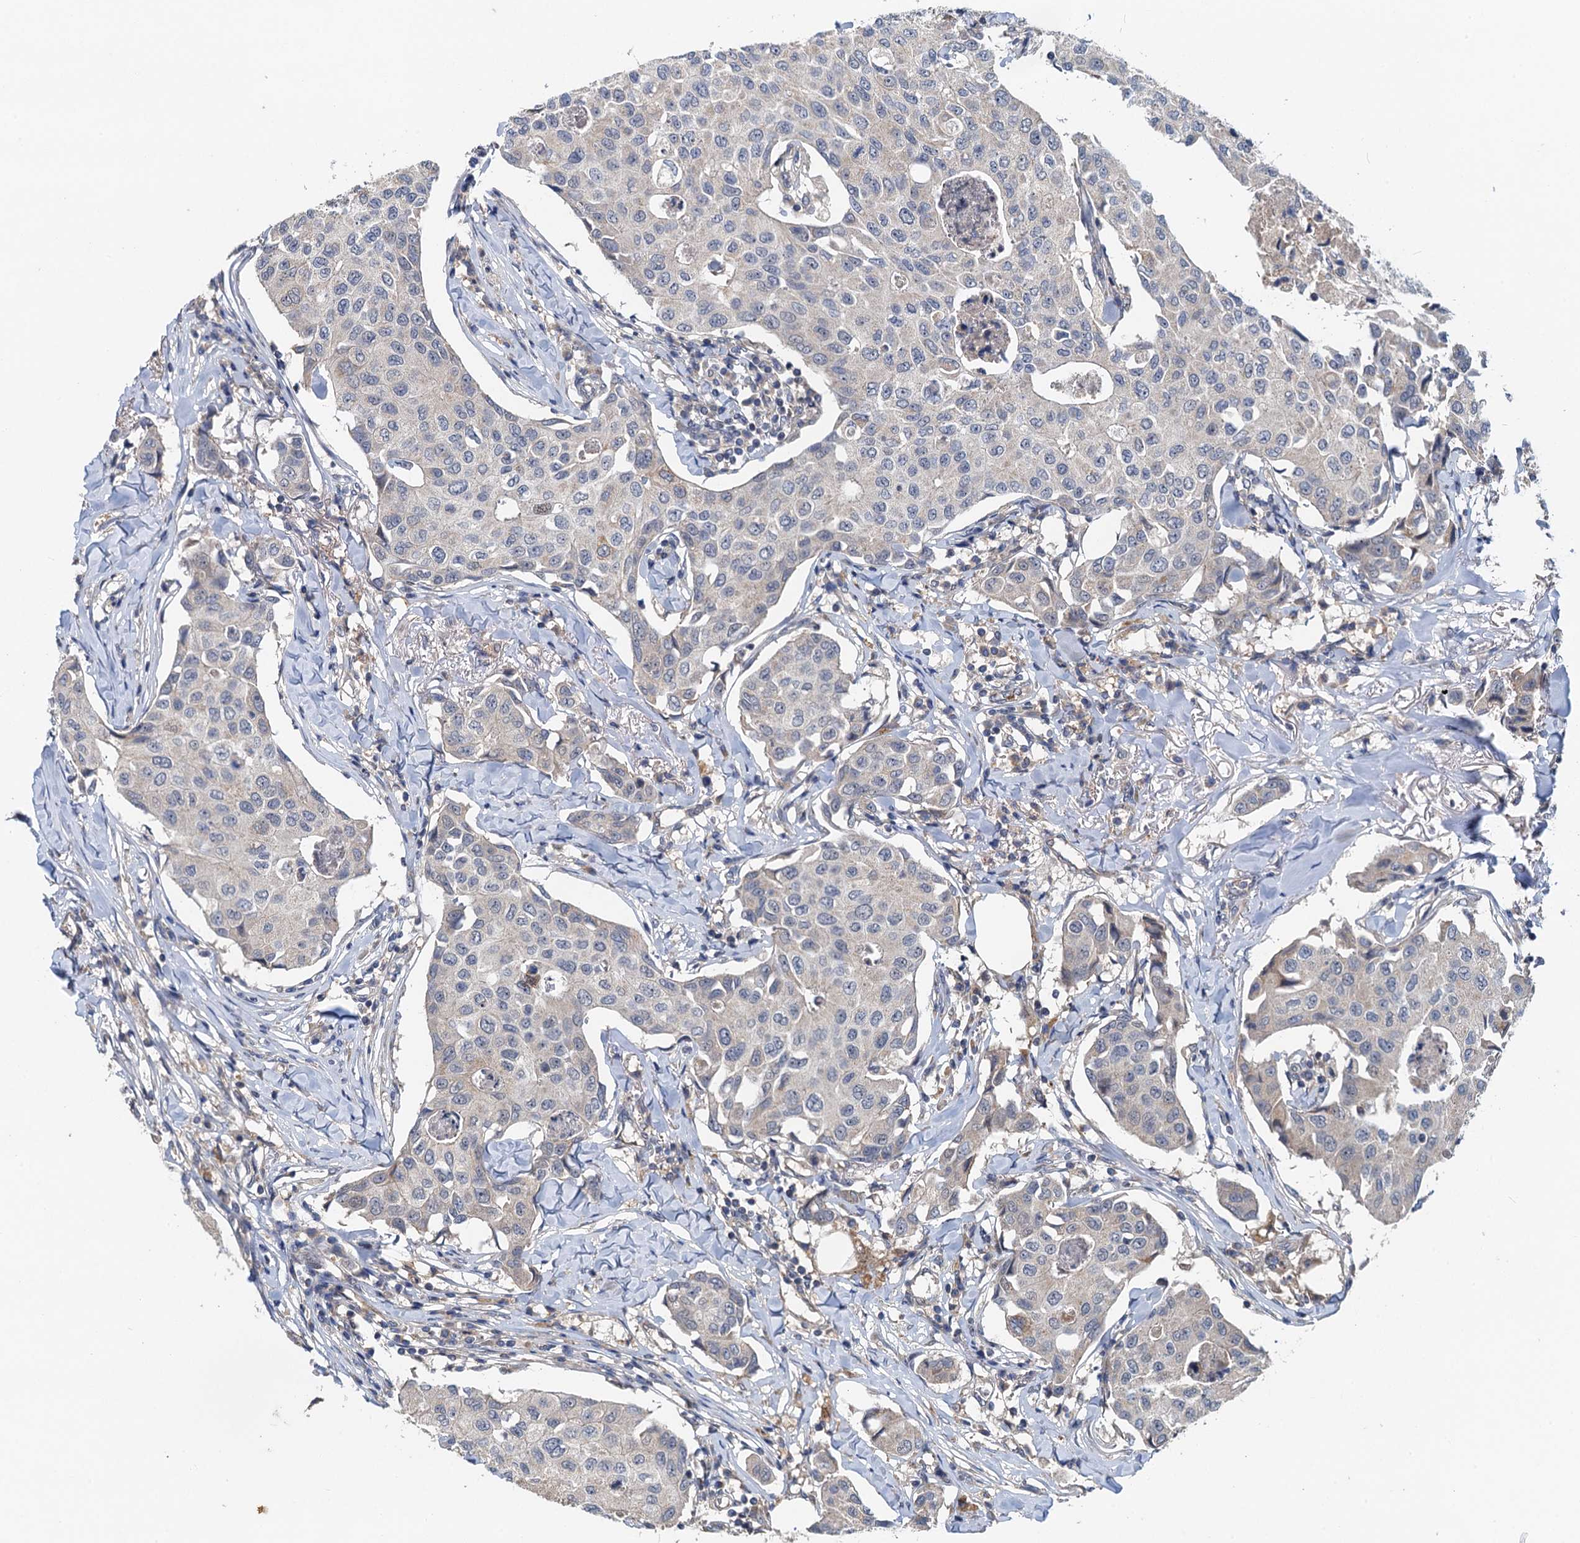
{"staining": {"intensity": "negative", "quantity": "none", "location": "none"}, "tissue": "breast cancer", "cell_type": "Tumor cells", "image_type": "cancer", "snomed": [{"axis": "morphology", "description": "Duct carcinoma"}, {"axis": "topography", "description": "Breast"}], "caption": "The image exhibits no significant expression in tumor cells of breast intraductal carcinoma.", "gene": "ZNF606", "patient": {"sex": "female", "age": 80}}